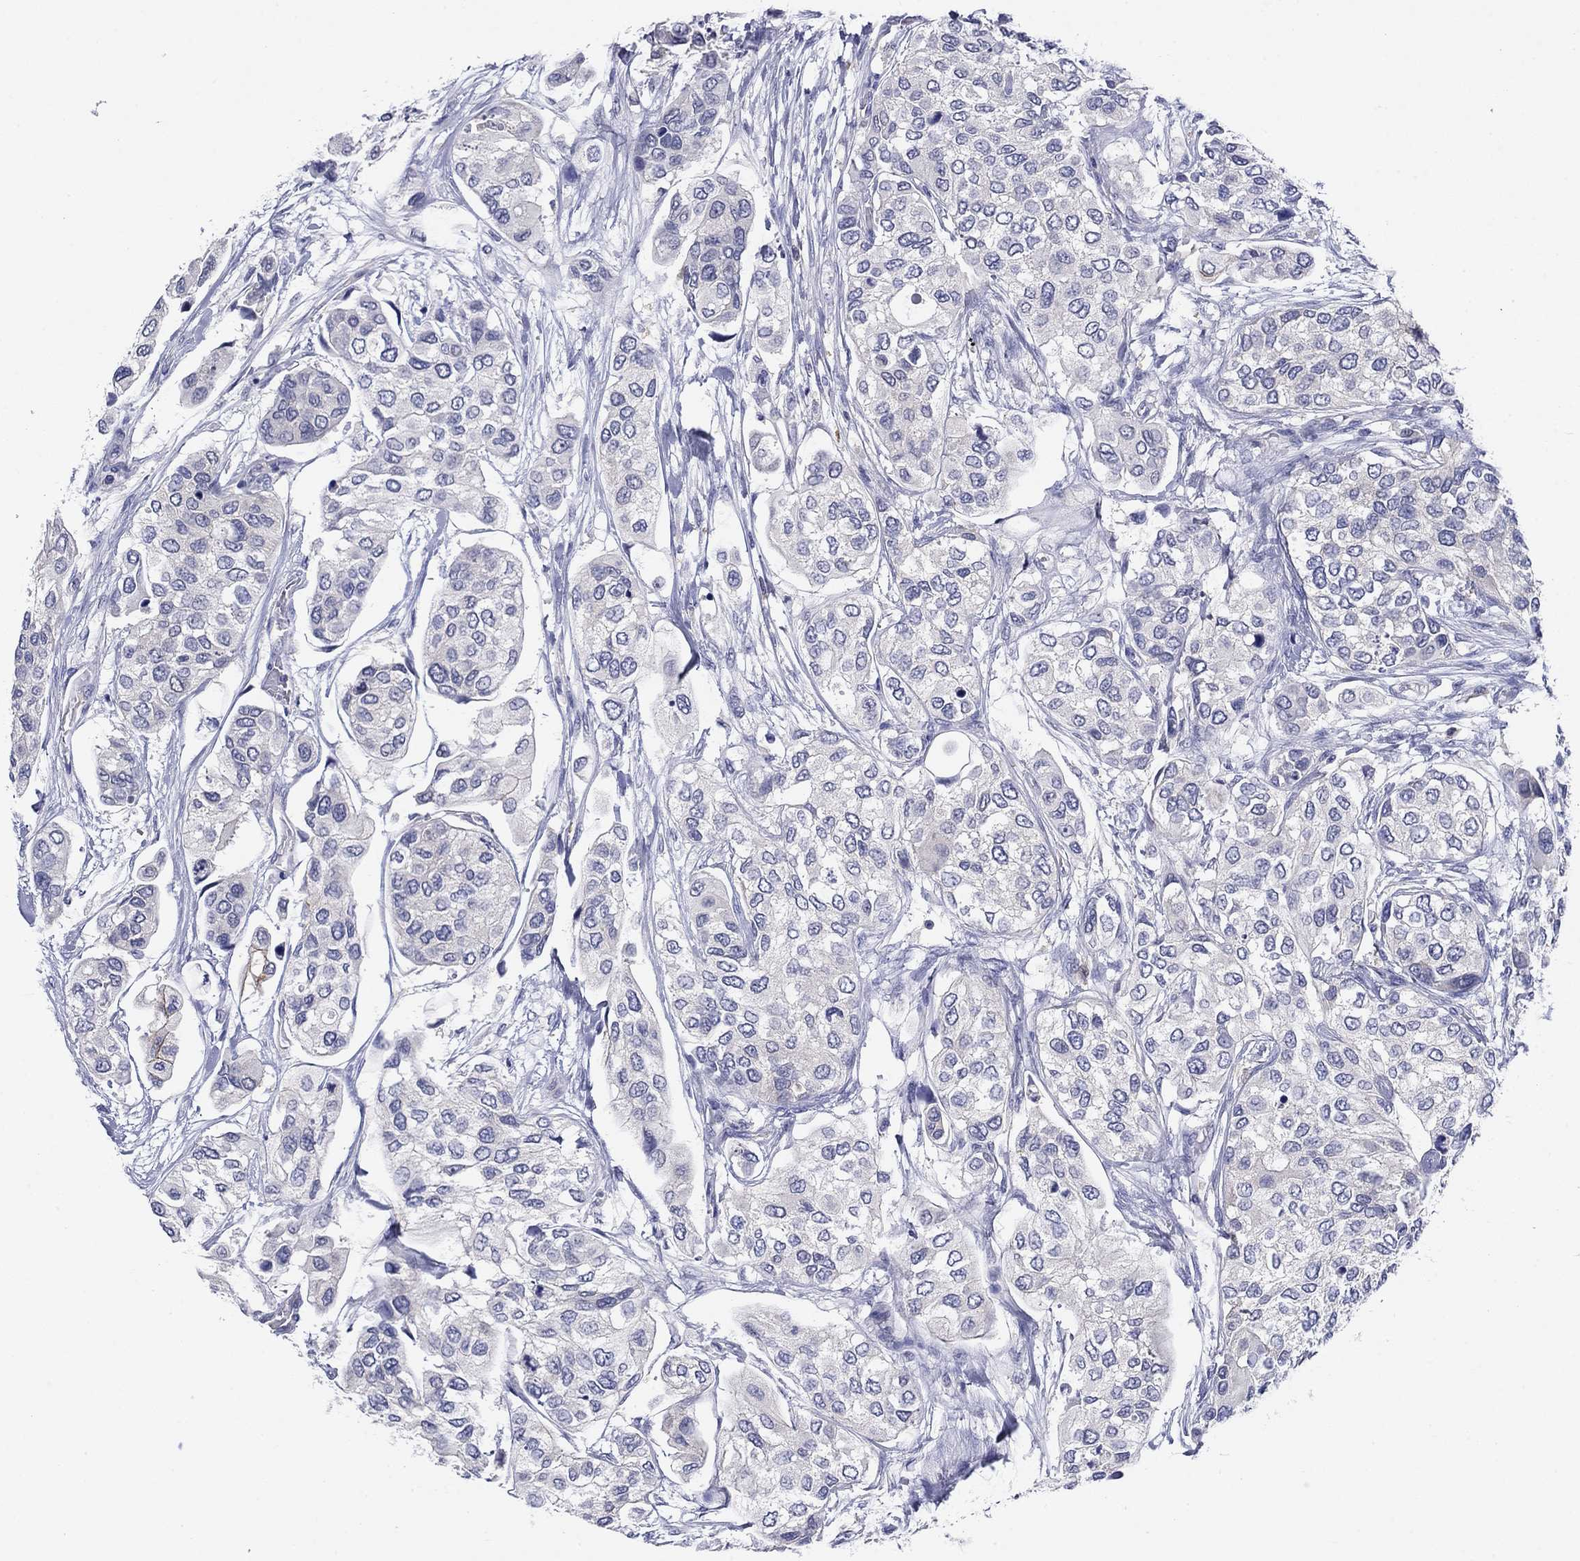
{"staining": {"intensity": "negative", "quantity": "none", "location": "none"}, "tissue": "urothelial cancer", "cell_type": "Tumor cells", "image_type": "cancer", "snomed": [{"axis": "morphology", "description": "Urothelial carcinoma, High grade"}, {"axis": "topography", "description": "Urinary bladder"}], "caption": "Urothelial cancer was stained to show a protein in brown. There is no significant expression in tumor cells. (Stains: DAB (3,3'-diaminobenzidine) immunohistochemistry (IHC) with hematoxylin counter stain, Microscopy: brightfield microscopy at high magnification).", "gene": "POU2F2", "patient": {"sex": "male", "age": 77}}